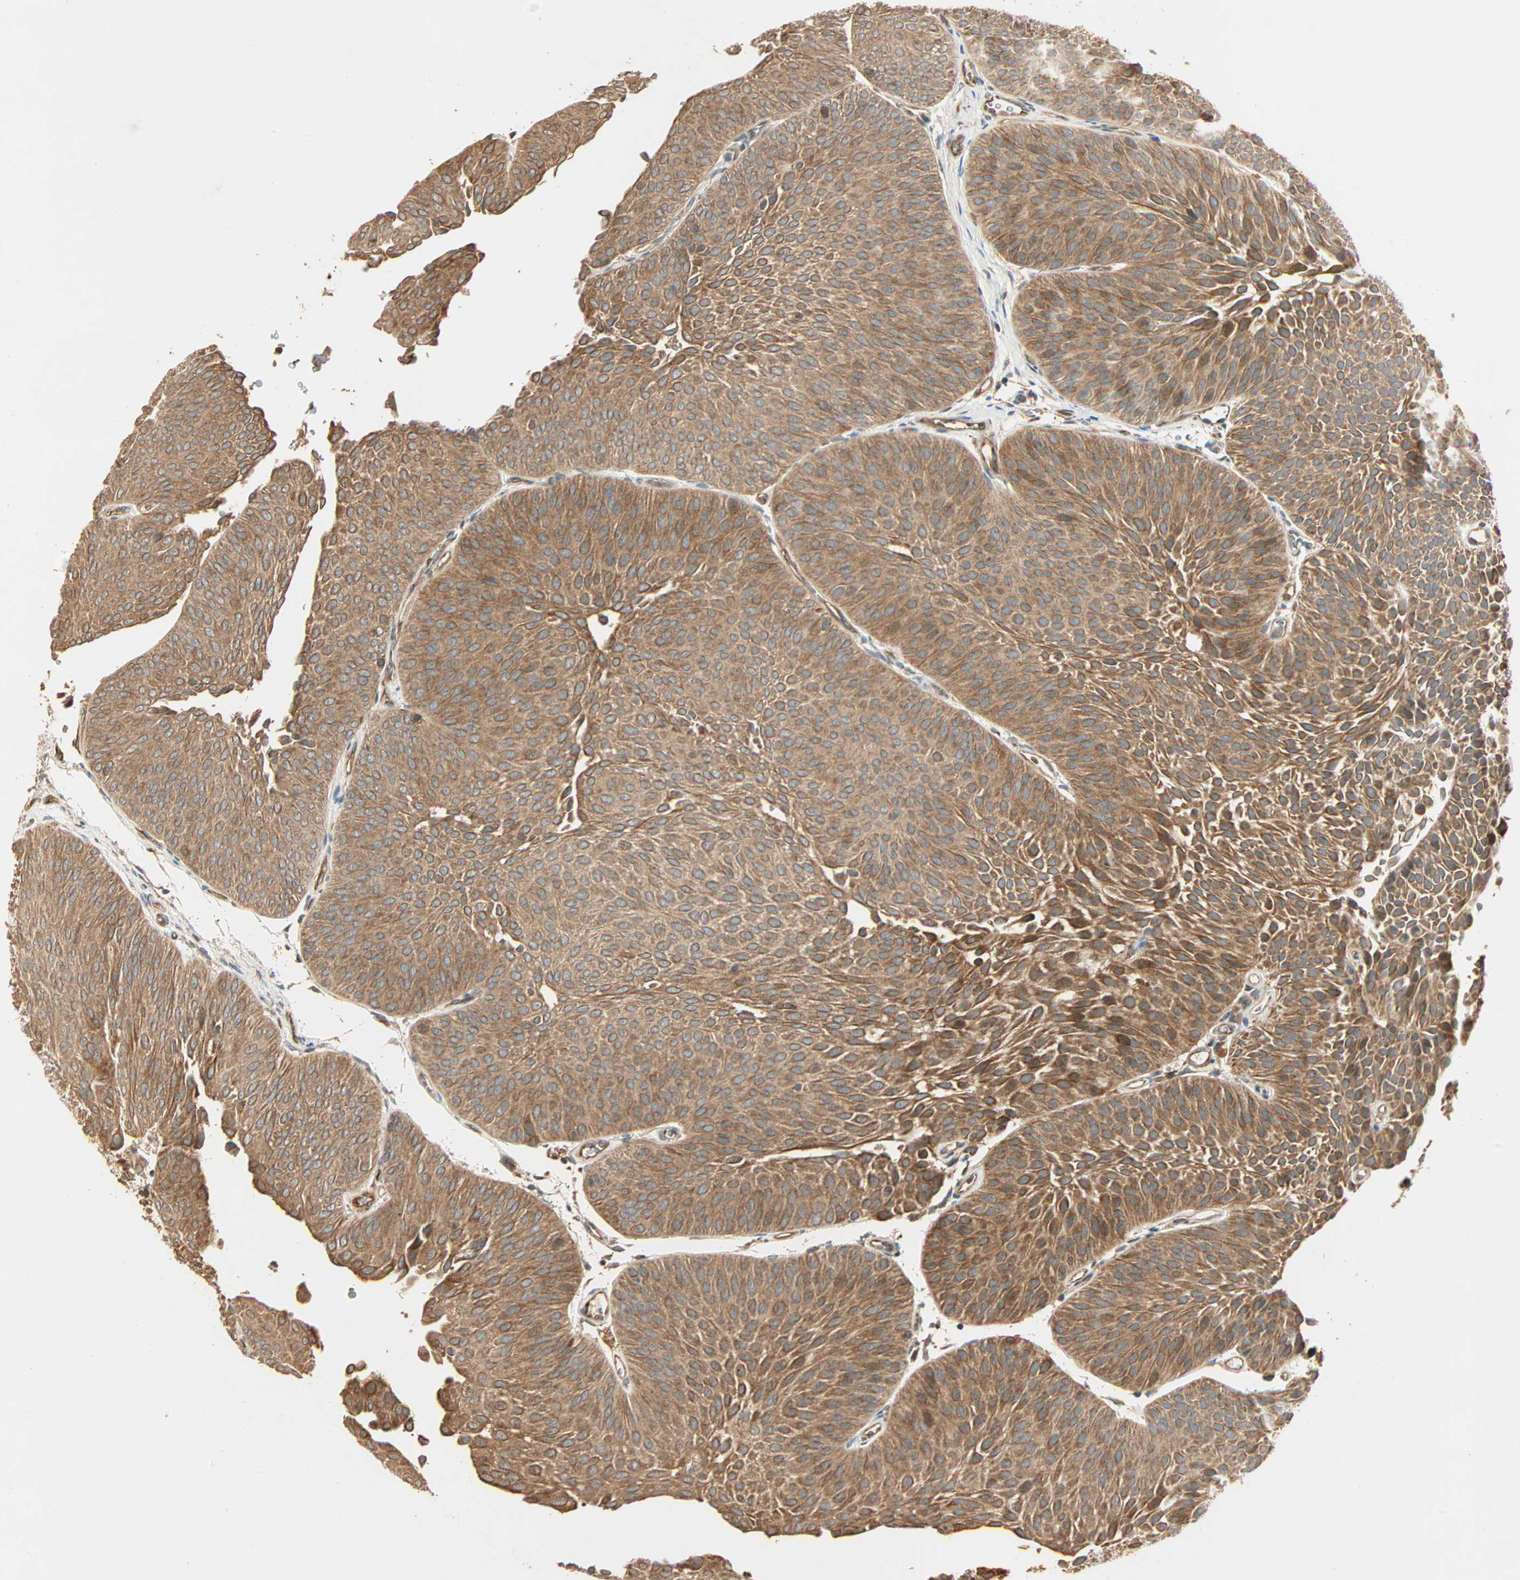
{"staining": {"intensity": "moderate", "quantity": ">75%", "location": "cytoplasmic/membranous"}, "tissue": "urothelial cancer", "cell_type": "Tumor cells", "image_type": "cancer", "snomed": [{"axis": "morphology", "description": "Urothelial carcinoma, Low grade"}, {"axis": "topography", "description": "Urinary bladder"}], "caption": "Protein staining shows moderate cytoplasmic/membranous expression in about >75% of tumor cells in urothelial carcinoma (low-grade).", "gene": "GALK1", "patient": {"sex": "female", "age": 60}}